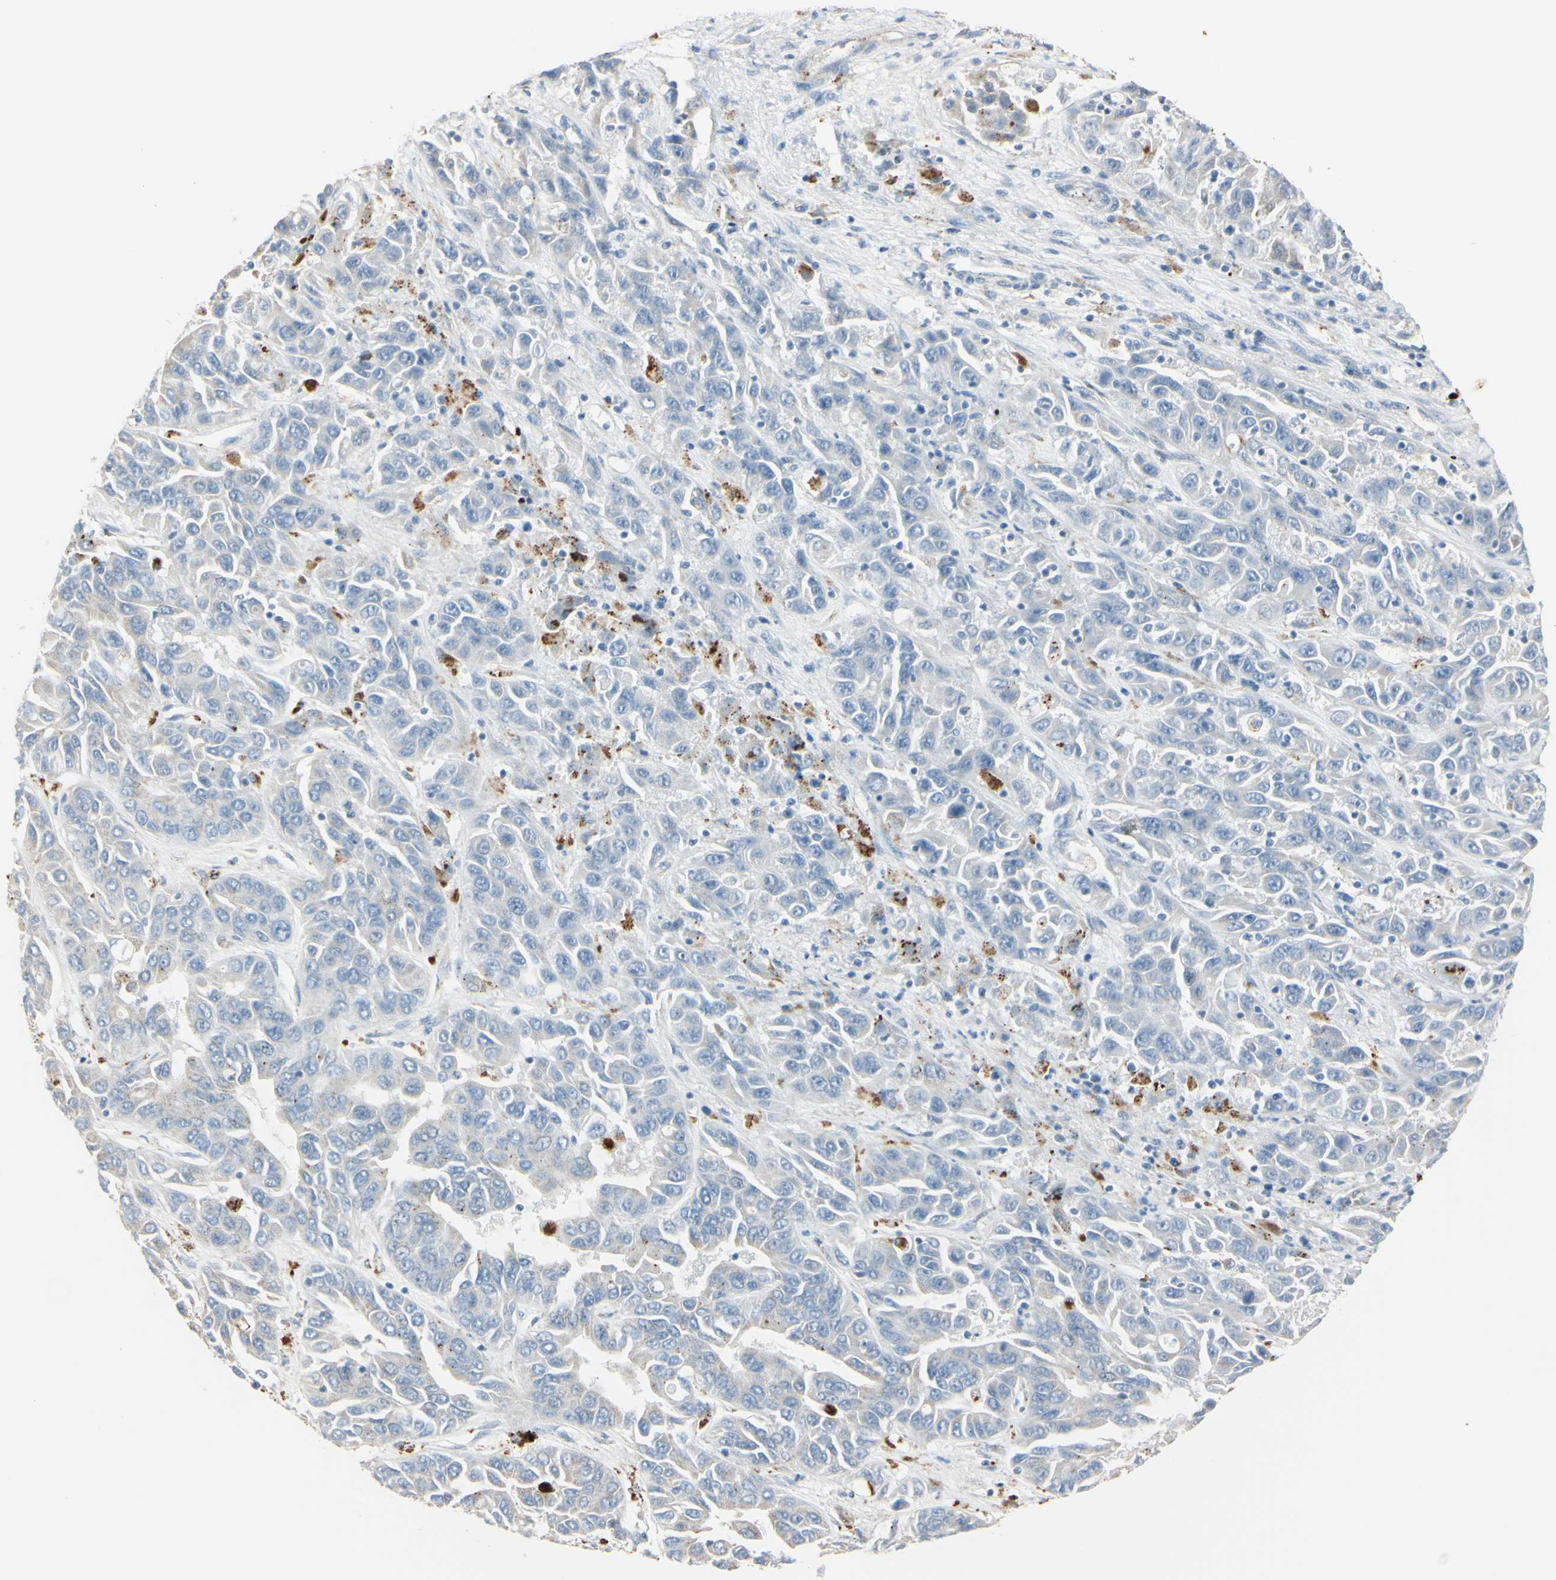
{"staining": {"intensity": "negative", "quantity": "none", "location": "none"}, "tissue": "liver cancer", "cell_type": "Tumor cells", "image_type": "cancer", "snomed": [{"axis": "morphology", "description": "Cholangiocarcinoma"}, {"axis": "topography", "description": "Liver"}], "caption": "There is no significant staining in tumor cells of cholangiocarcinoma (liver).", "gene": "ANGPTL1", "patient": {"sex": "female", "age": 52}}